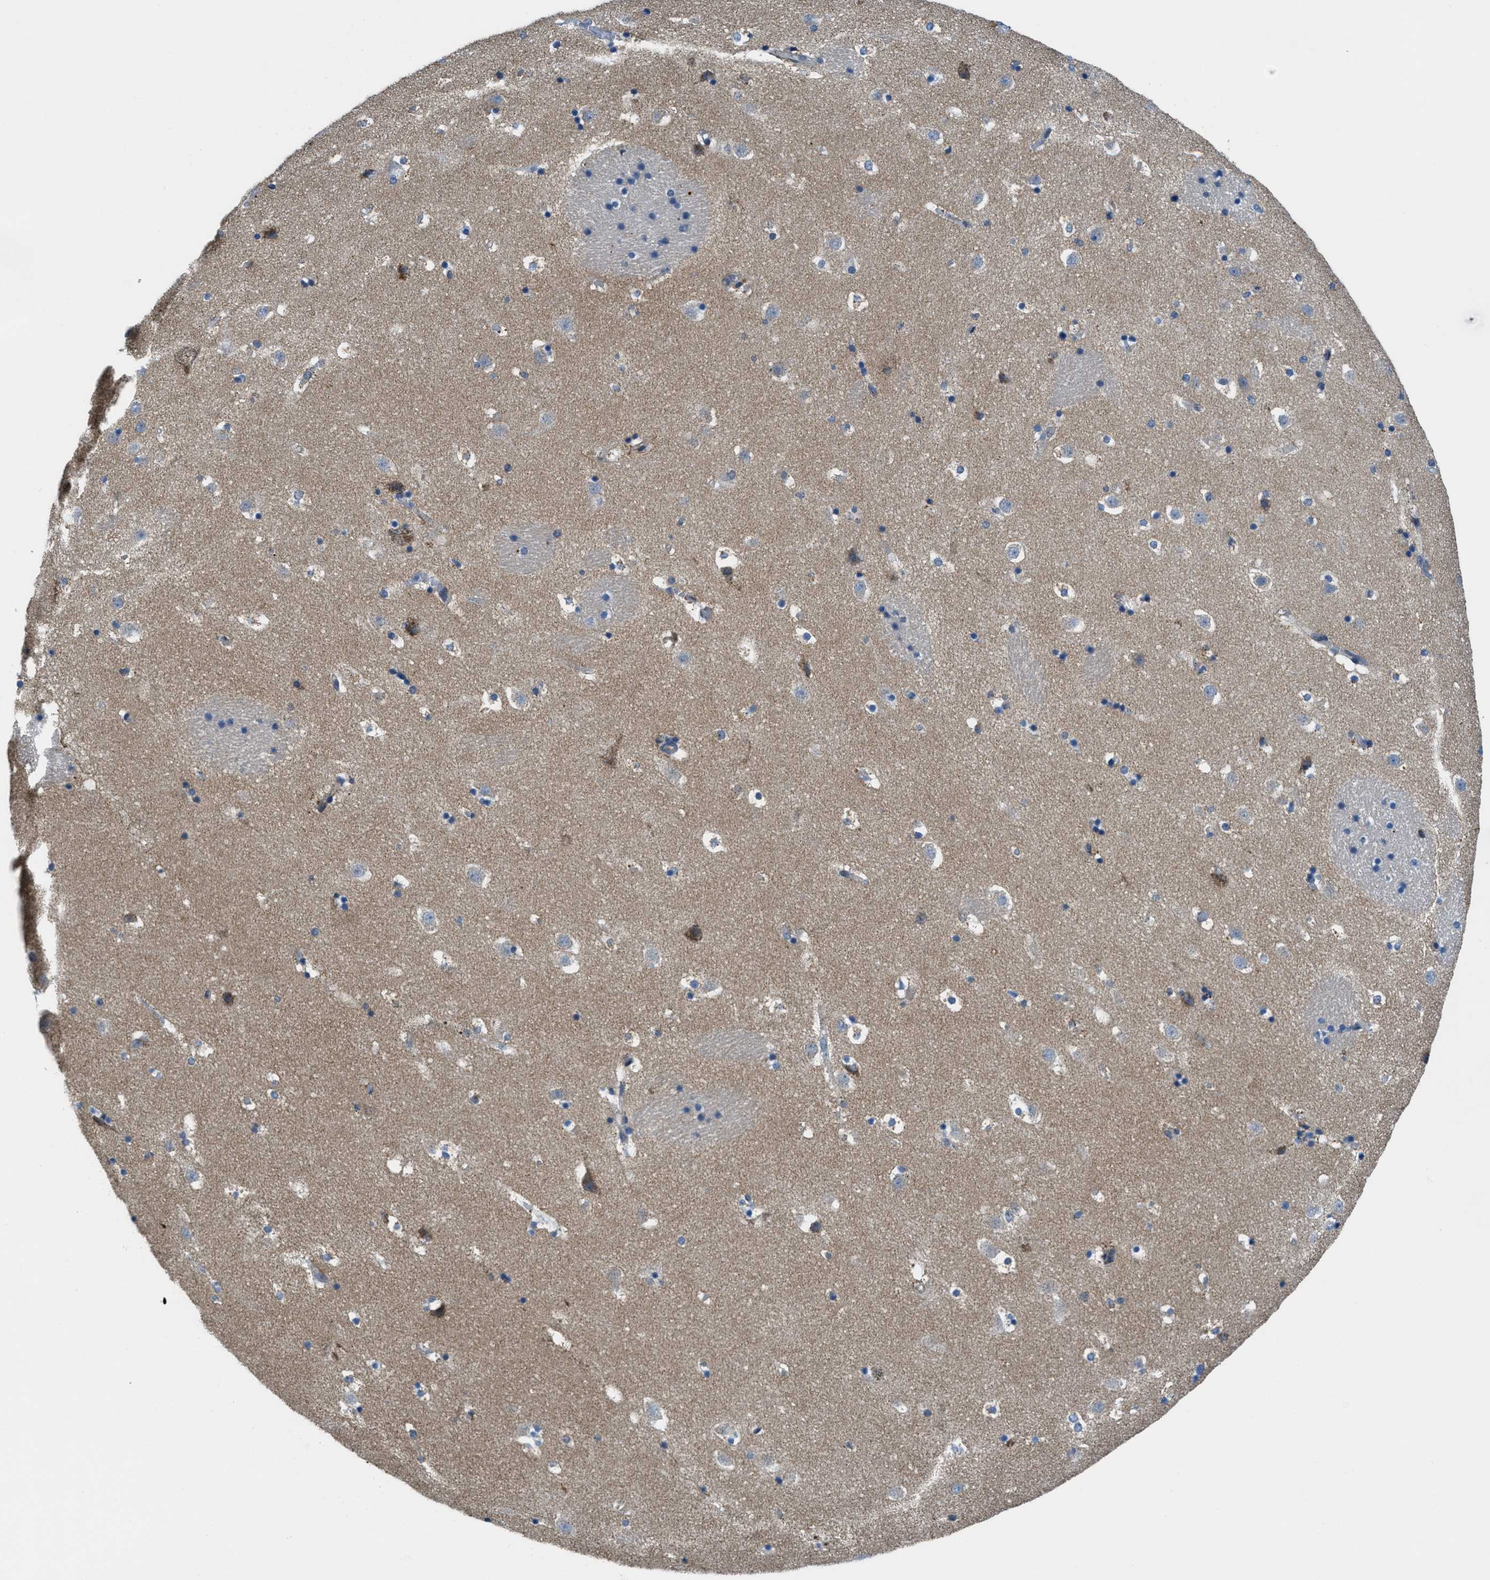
{"staining": {"intensity": "moderate", "quantity": "<25%", "location": "cytoplasmic/membranous"}, "tissue": "caudate", "cell_type": "Glial cells", "image_type": "normal", "snomed": [{"axis": "morphology", "description": "Normal tissue, NOS"}, {"axis": "topography", "description": "Lateral ventricle wall"}], "caption": "Immunohistochemical staining of benign caudate demonstrates low levels of moderate cytoplasmic/membranous expression in approximately <25% of glial cells.", "gene": "PIP5K1C", "patient": {"sex": "male", "age": 45}}